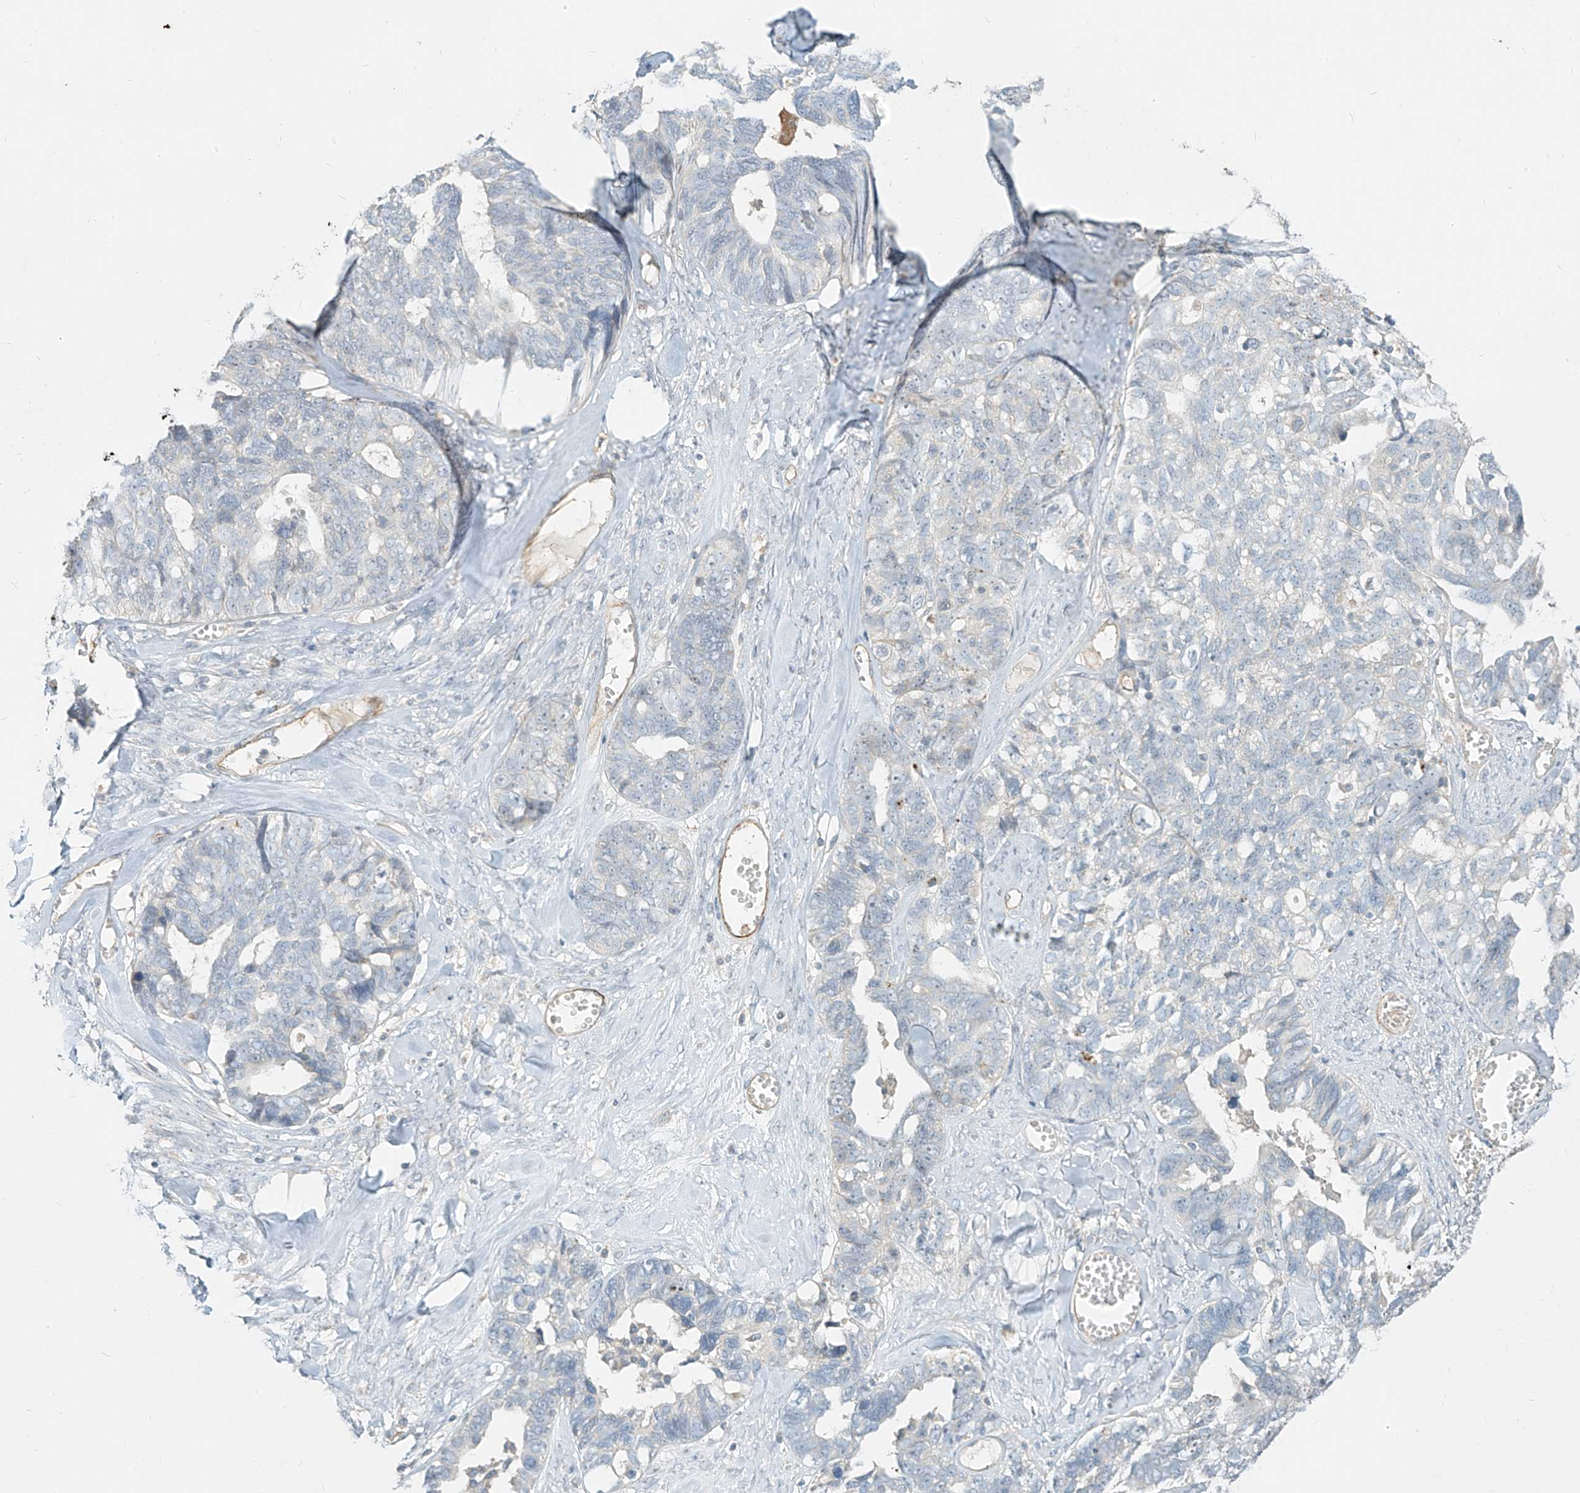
{"staining": {"intensity": "negative", "quantity": "none", "location": "none"}, "tissue": "ovarian cancer", "cell_type": "Tumor cells", "image_type": "cancer", "snomed": [{"axis": "morphology", "description": "Cystadenocarcinoma, serous, NOS"}, {"axis": "topography", "description": "Ovary"}], "caption": "Immunohistochemical staining of human serous cystadenocarcinoma (ovarian) reveals no significant expression in tumor cells.", "gene": "C2orf42", "patient": {"sex": "female", "age": 79}}